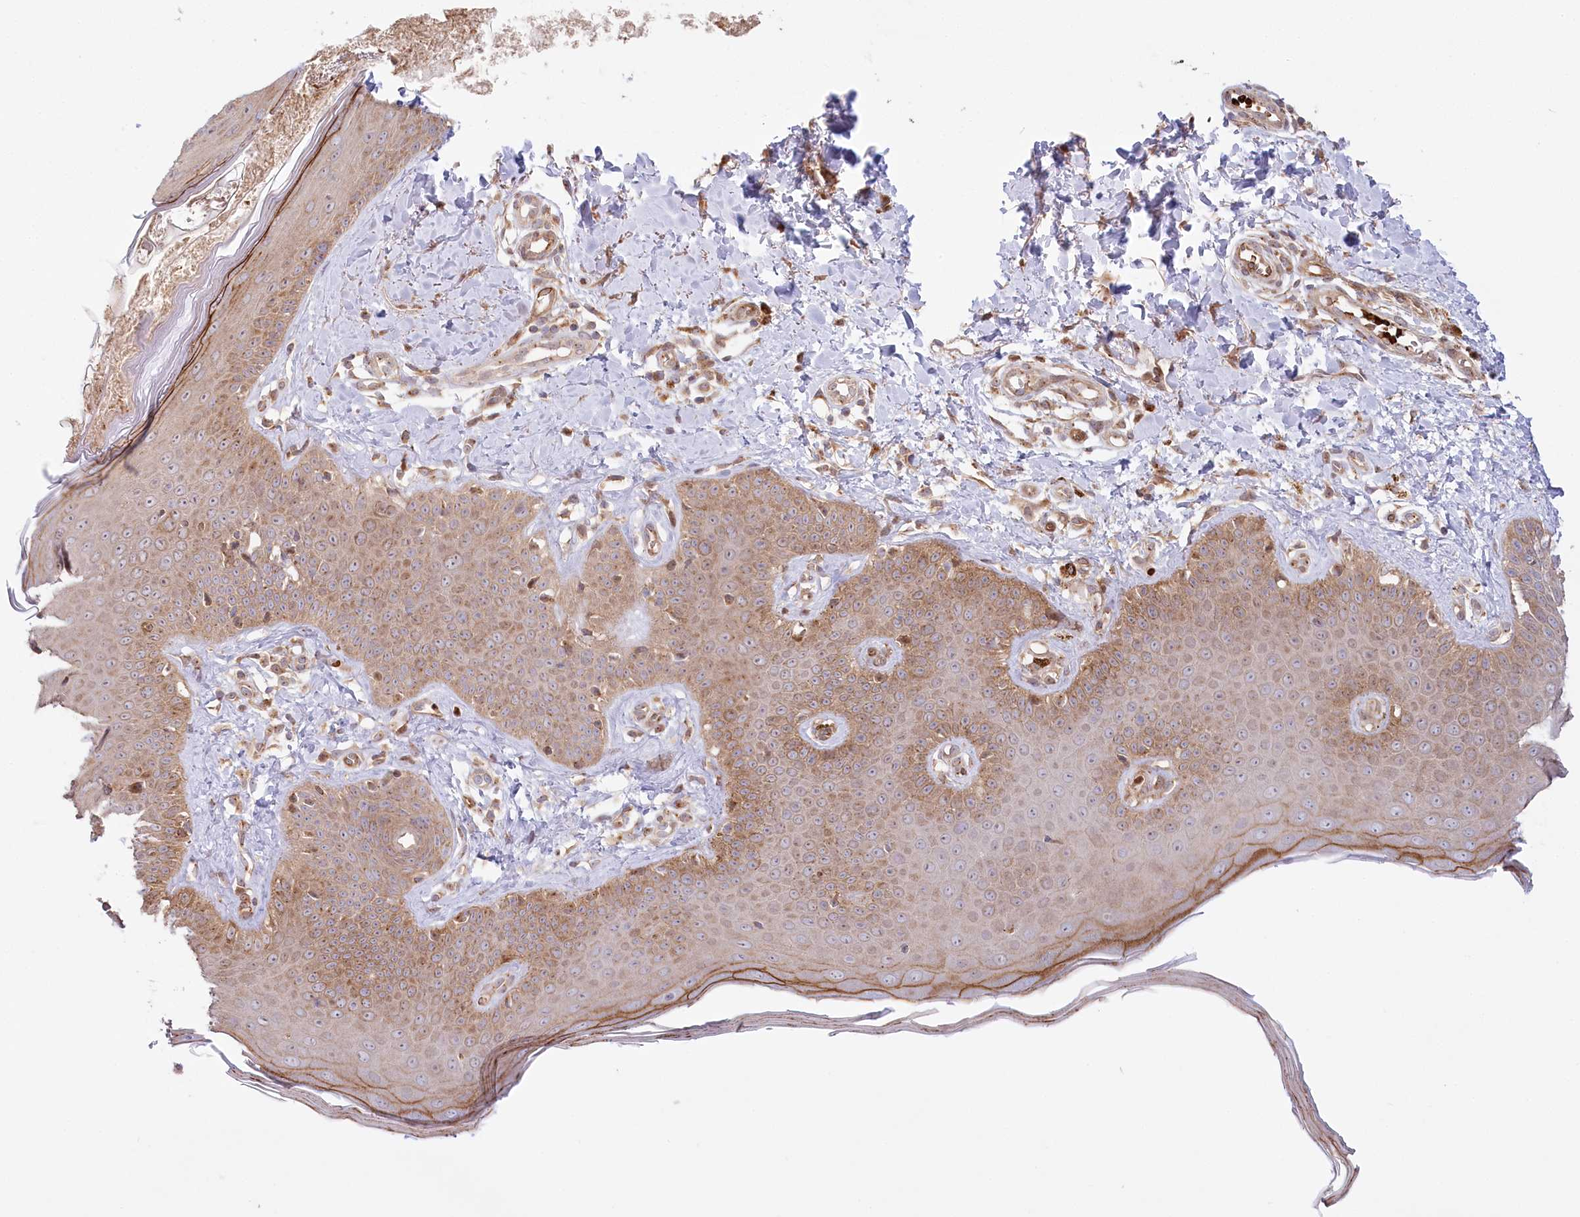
{"staining": {"intensity": "weak", "quantity": ">75%", "location": "cytoplasmic/membranous"}, "tissue": "skin", "cell_type": "Fibroblasts", "image_type": "normal", "snomed": [{"axis": "morphology", "description": "Normal tissue, NOS"}, {"axis": "topography", "description": "Skin"}], "caption": "Immunohistochemistry of unremarkable human skin exhibits low levels of weak cytoplasmic/membranous staining in about >75% of fibroblasts. (Brightfield microscopy of DAB IHC at high magnification).", "gene": "COMMD3", "patient": {"sex": "male", "age": 52}}